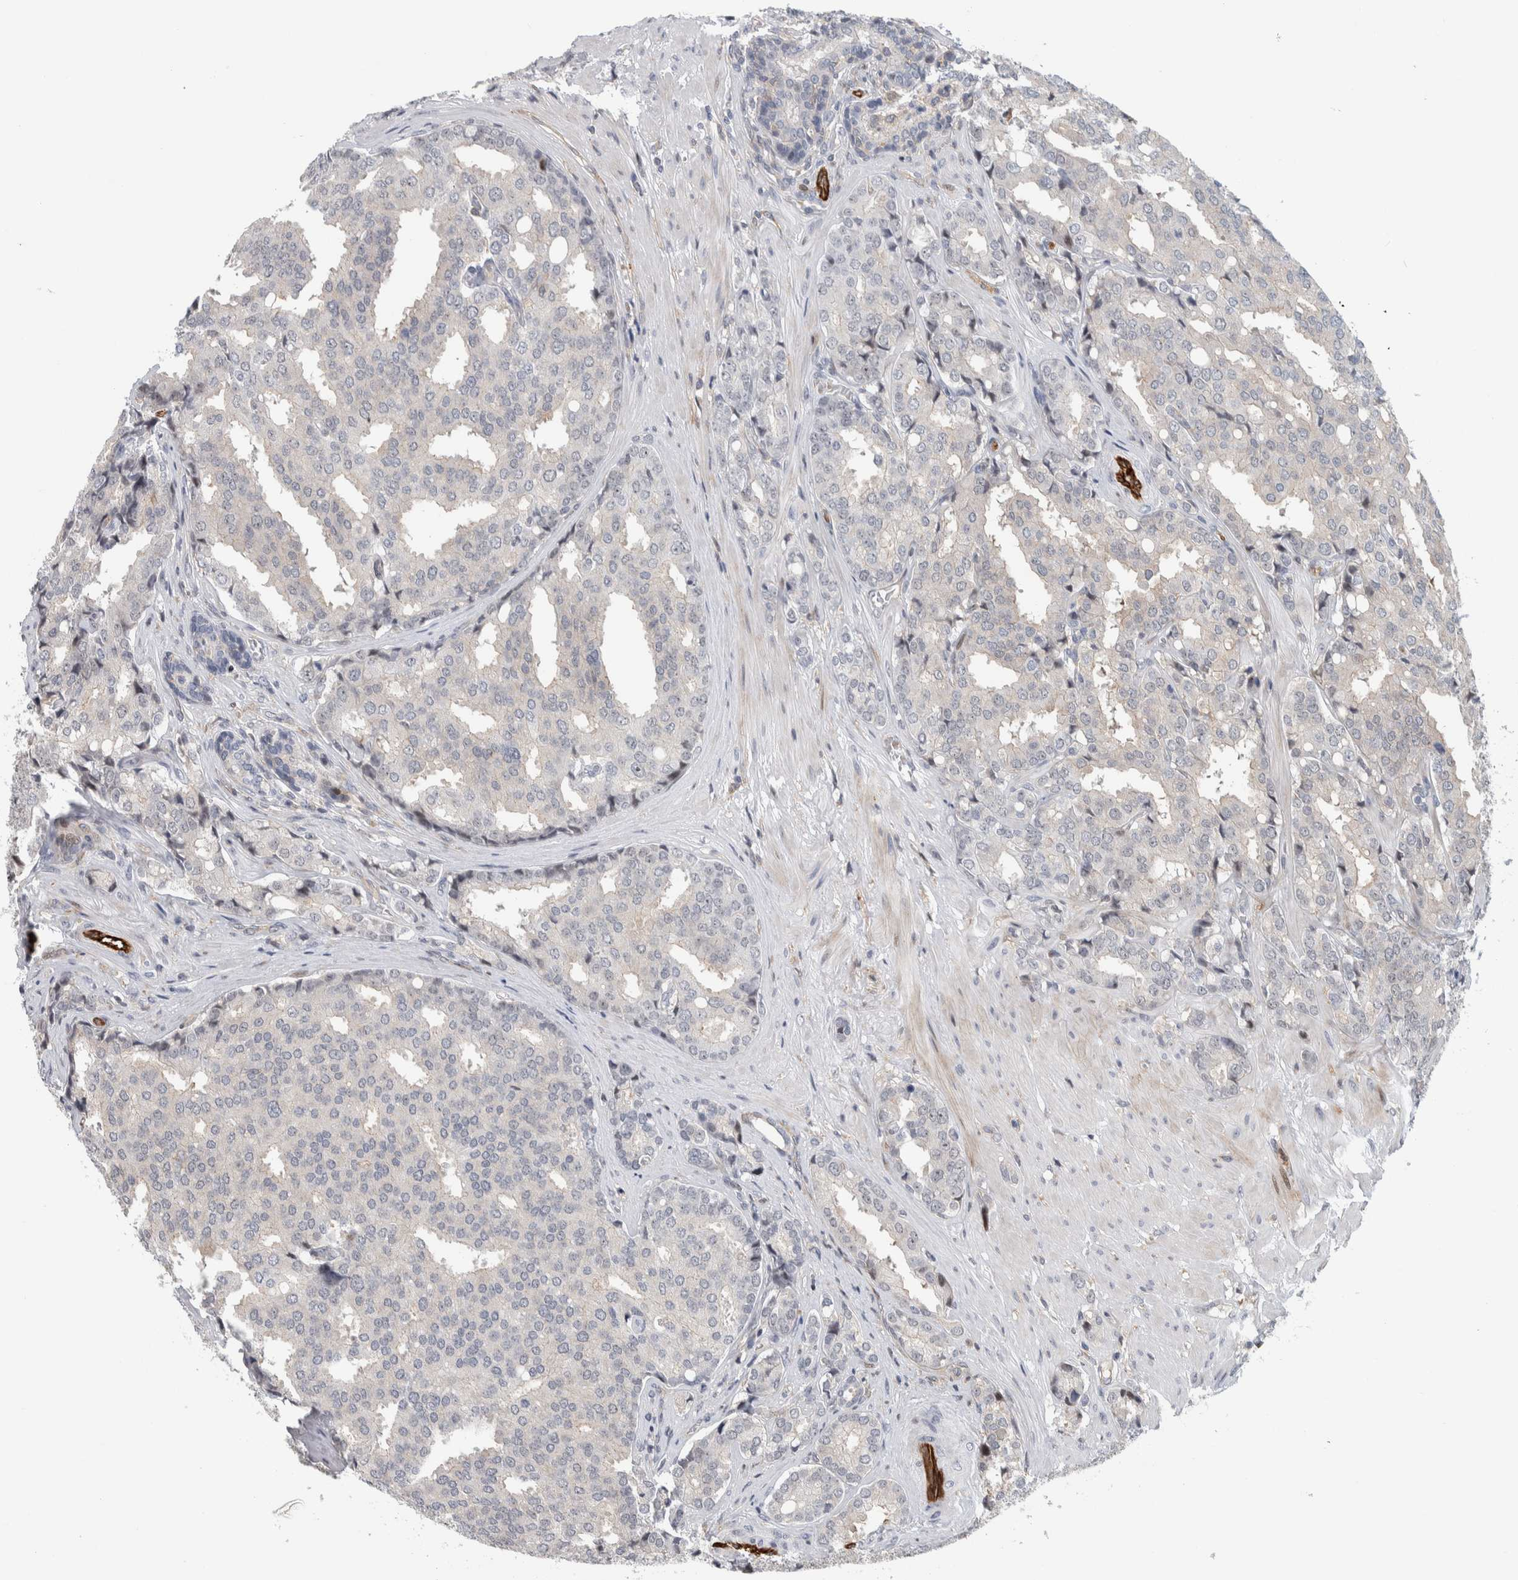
{"staining": {"intensity": "negative", "quantity": "none", "location": "none"}, "tissue": "prostate cancer", "cell_type": "Tumor cells", "image_type": "cancer", "snomed": [{"axis": "morphology", "description": "Adenocarcinoma, High grade"}, {"axis": "topography", "description": "Prostate"}], "caption": "Tumor cells show no significant protein expression in prostate cancer. The staining is performed using DAB brown chromogen with nuclei counter-stained in using hematoxylin.", "gene": "MSL1", "patient": {"sex": "male", "age": 50}}